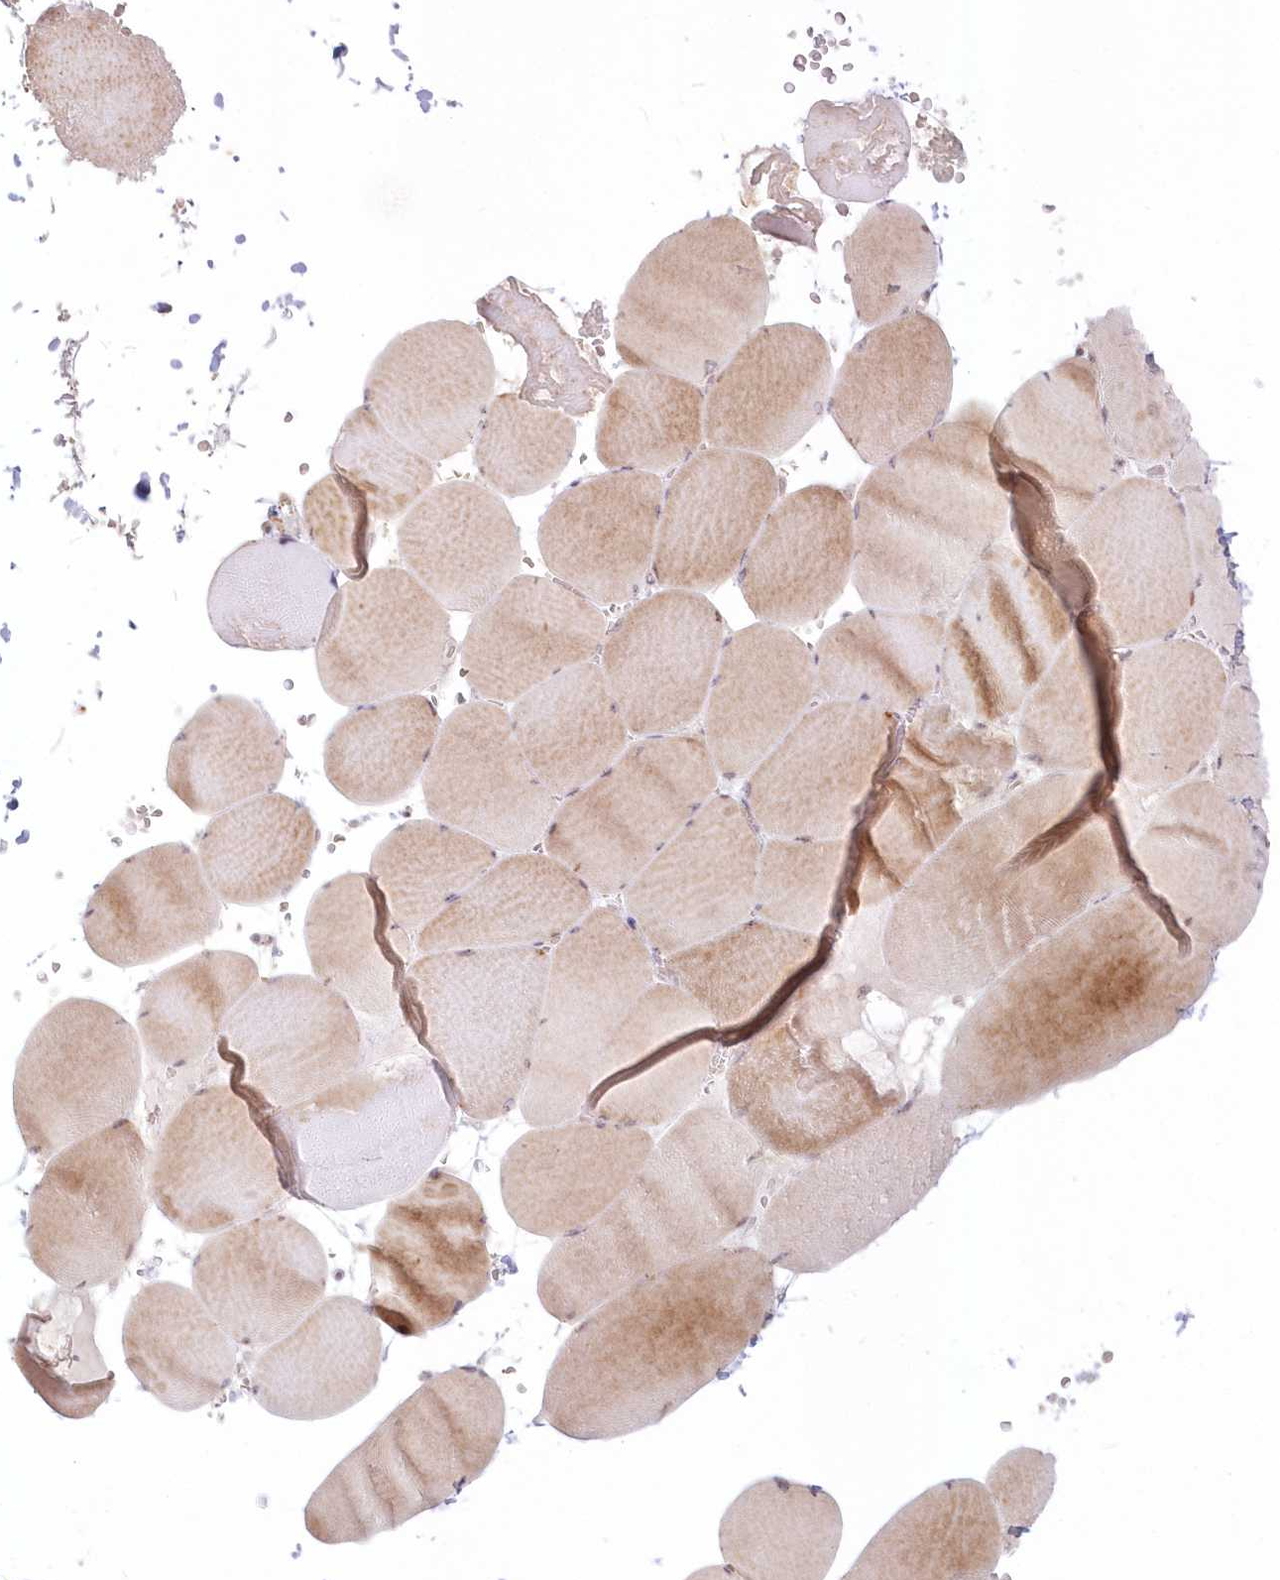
{"staining": {"intensity": "moderate", "quantity": "<25%", "location": "cytoplasmic/membranous"}, "tissue": "skeletal muscle", "cell_type": "Myocytes", "image_type": "normal", "snomed": [{"axis": "morphology", "description": "Normal tissue, NOS"}, {"axis": "topography", "description": "Skeletal muscle"}, {"axis": "topography", "description": "Head-Neck"}], "caption": "IHC micrograph of normal skeletal muscle: skeletal muscle stained using IHC demonstrates low levels of moderate protein expression localized specifically in the cytoplasmic/membranous of myocytes, appearing as a cytoplasmic/membranous brown color.", "gene": "MTMR3", "patient": {"sex": "male", "age": 66}}